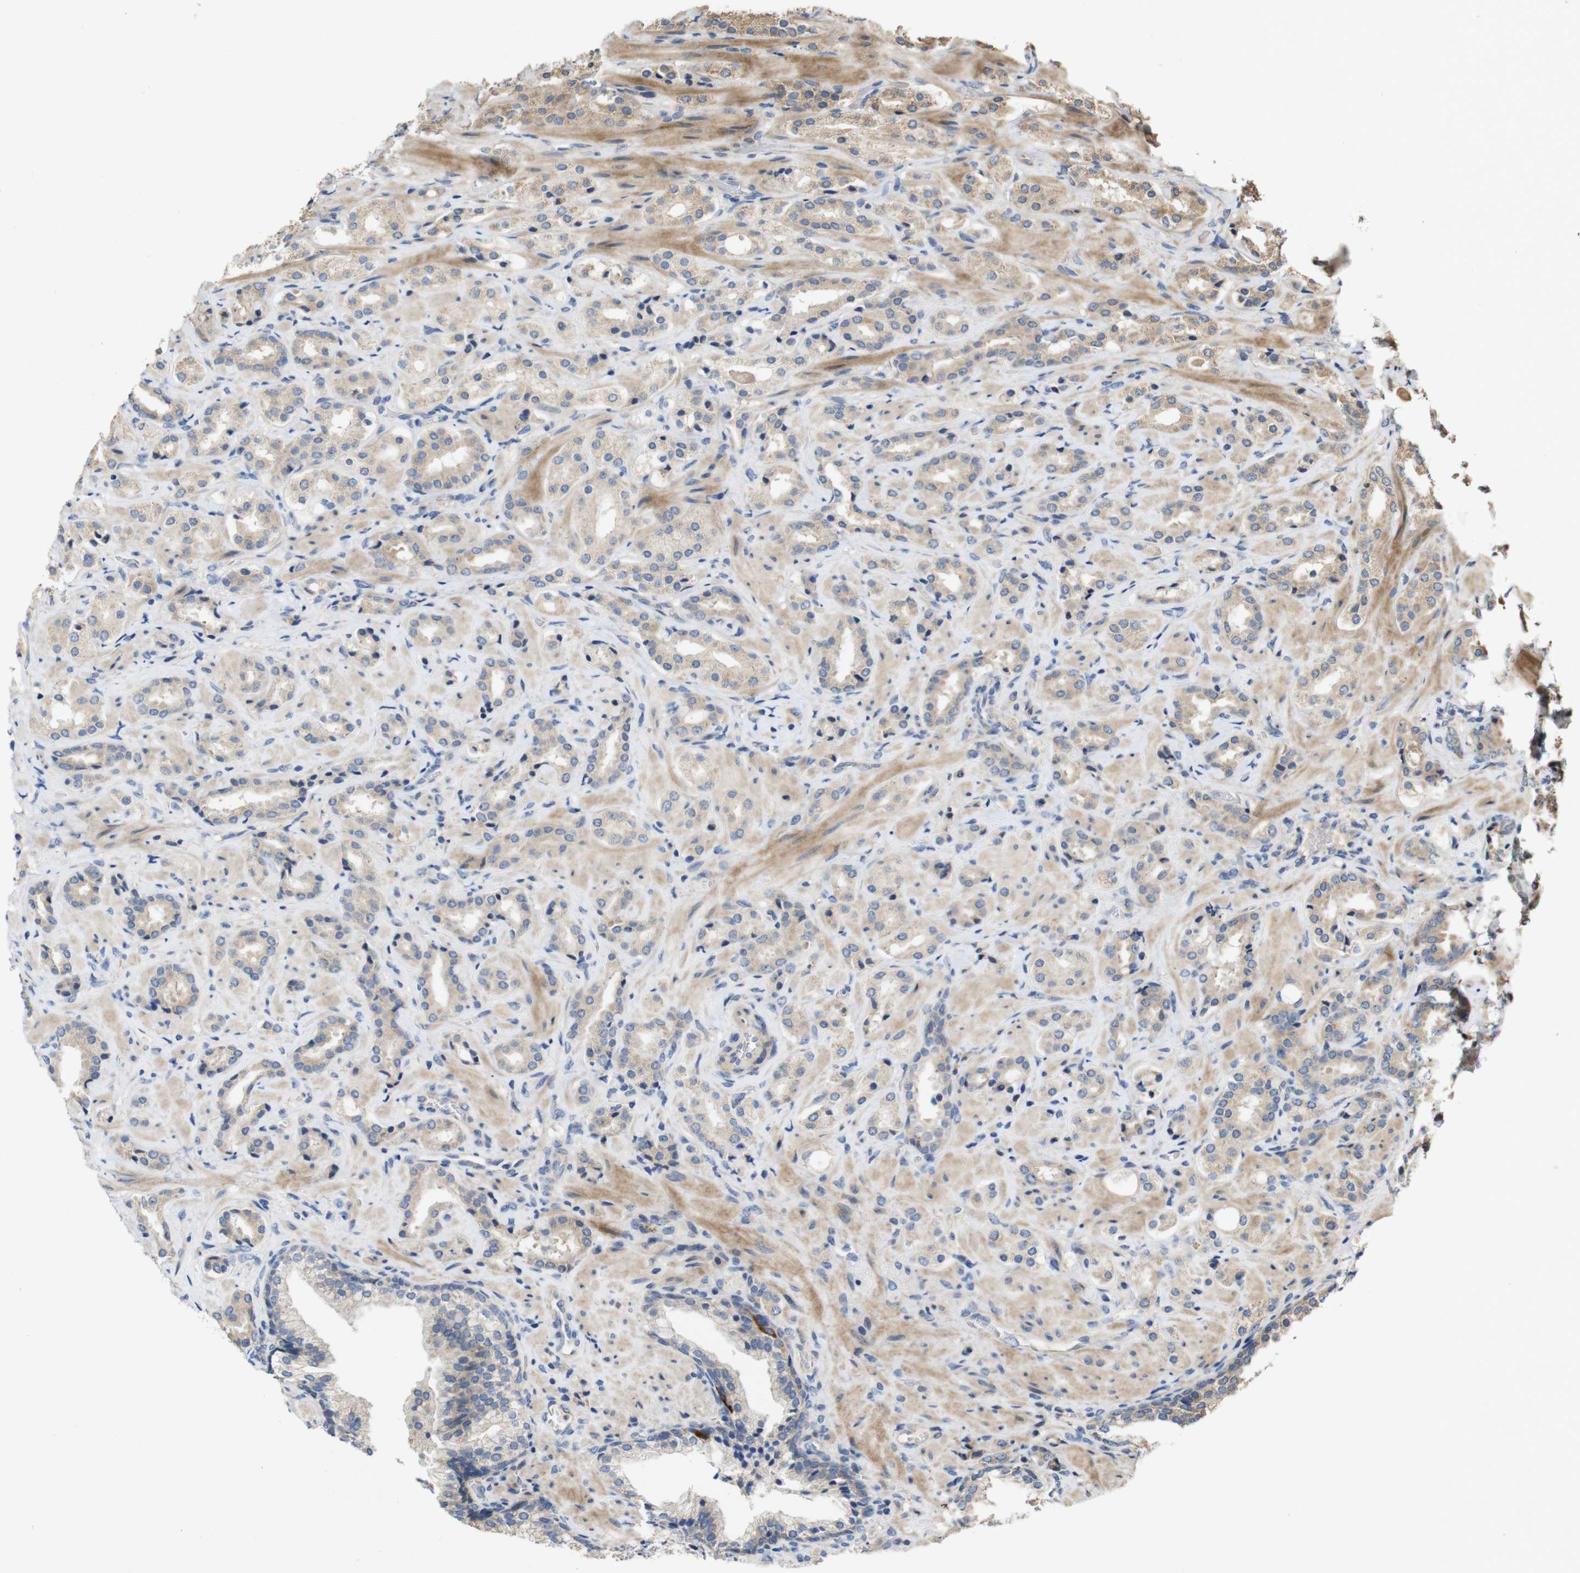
{"staining": {"intensity": "weak", "quantity": ">75%", "location": "cytoplasmic/membranous"}, "tissue": "prostate cancer", "cell_type": "Tumor cells", "image_type": "cancer", "snomed": [{"axis": "morphology", "description": "Adenocarcinoma, High grade"}, {"axis": "topography", "description": "Prostate"}], "caption": "Protein expression analysis of human prostate adenocarcinoma (high-grade) reveals weak cytoplasmic/membranous staining in about >75% of tumor cells. (DAB IHC, brown staining for protein, blue staining for nuclei).", "gene": "PCDHB10", "patient": {"sex": "male", "age": 64}}